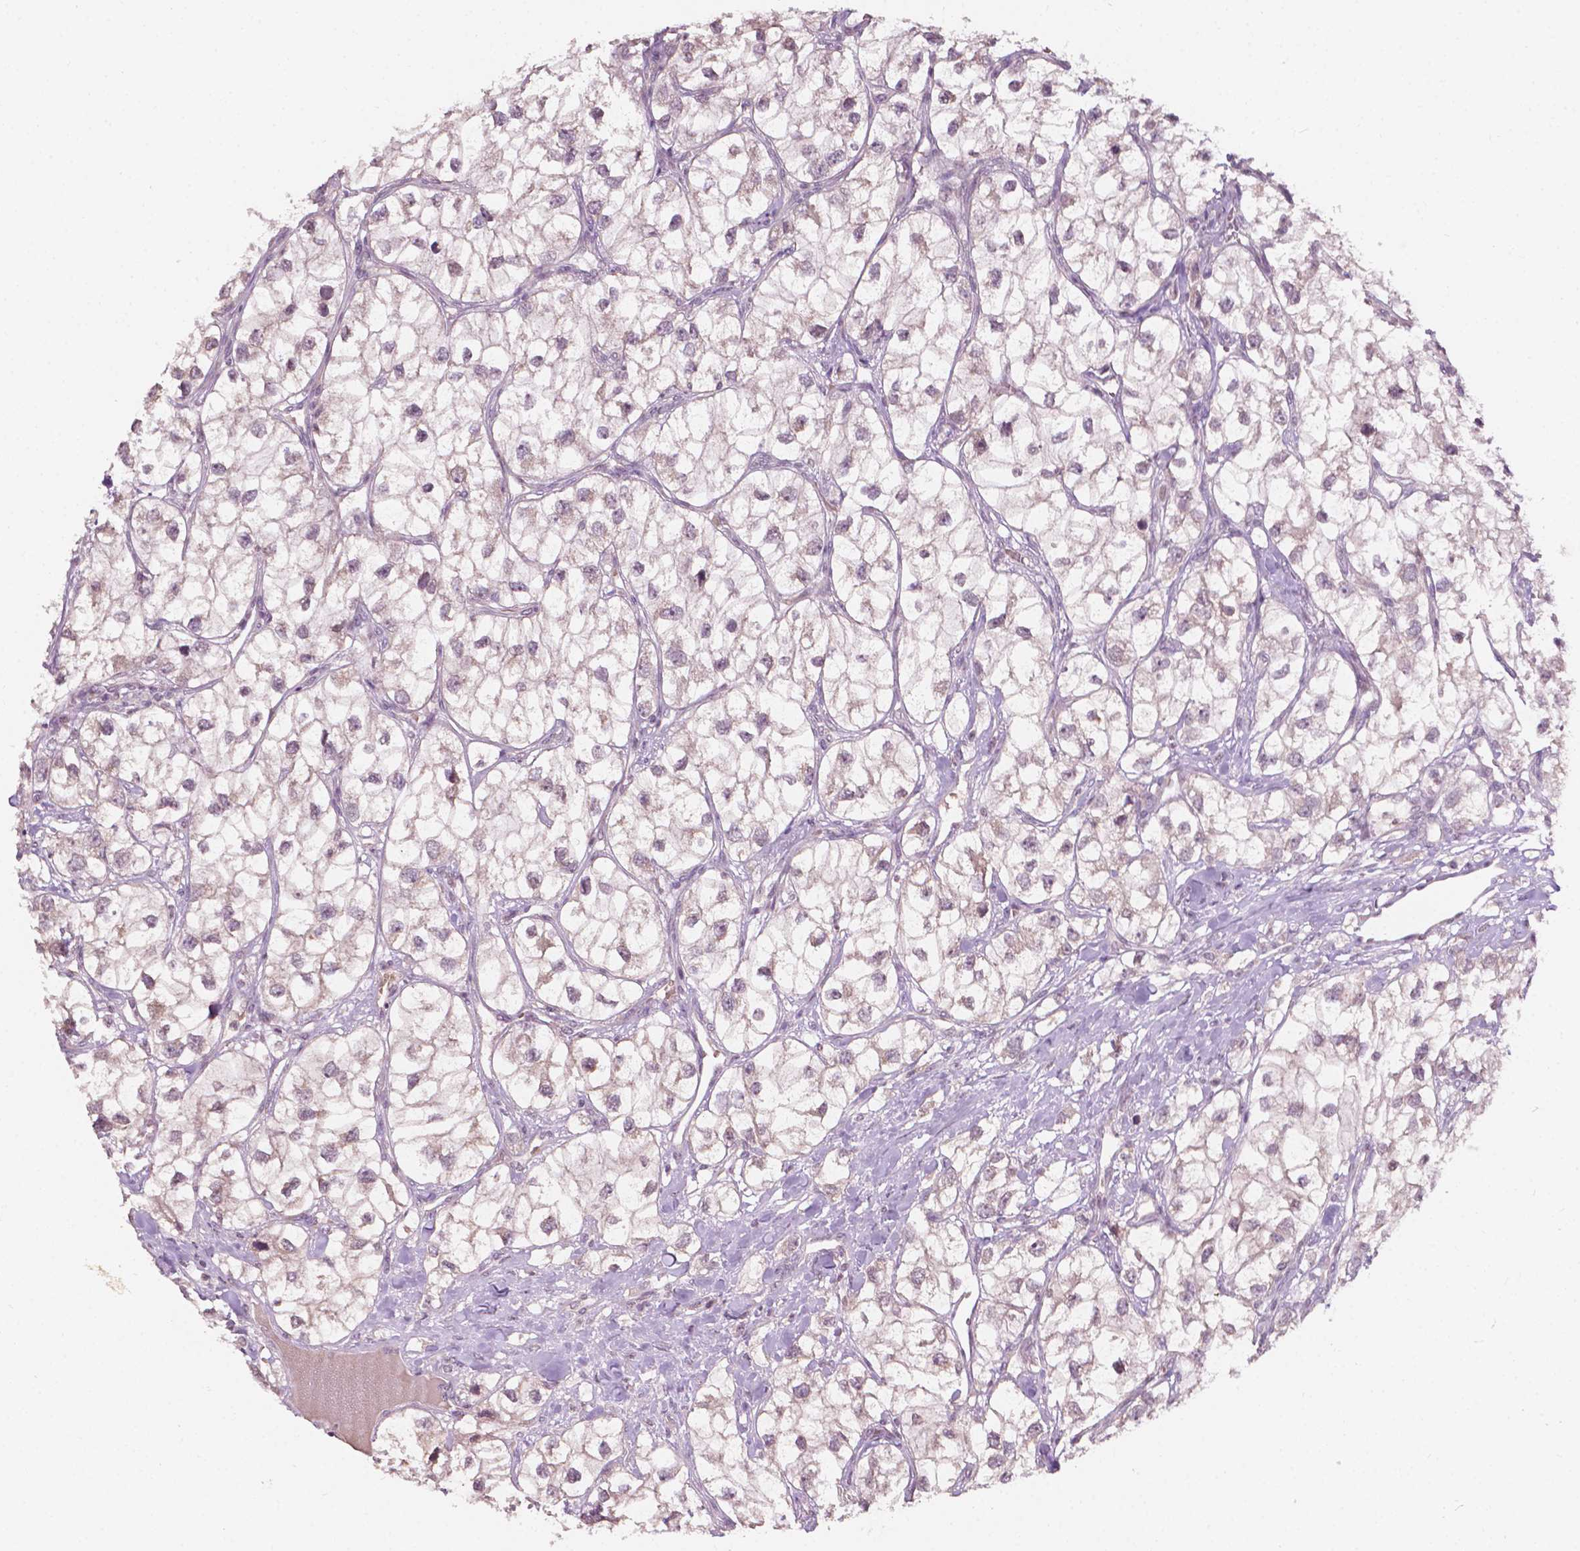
{"staining": {"intensity": "negative", "quantity": "none", "location": "none"}, "tissue": "renal cancer", "cell_type": "Tumor cells", "image_type": "cancer", "snomed": [{"axis": "morphology", "description": "Adenocarcinoma, NOS"}, {"axis": "topography", "description": "Kidney"}], "caption": "Tumor cells are negative for brown protein staining in renal cancer.", "gene": "NOS1AP", "patient": {"sex": "male", "age": 59}}